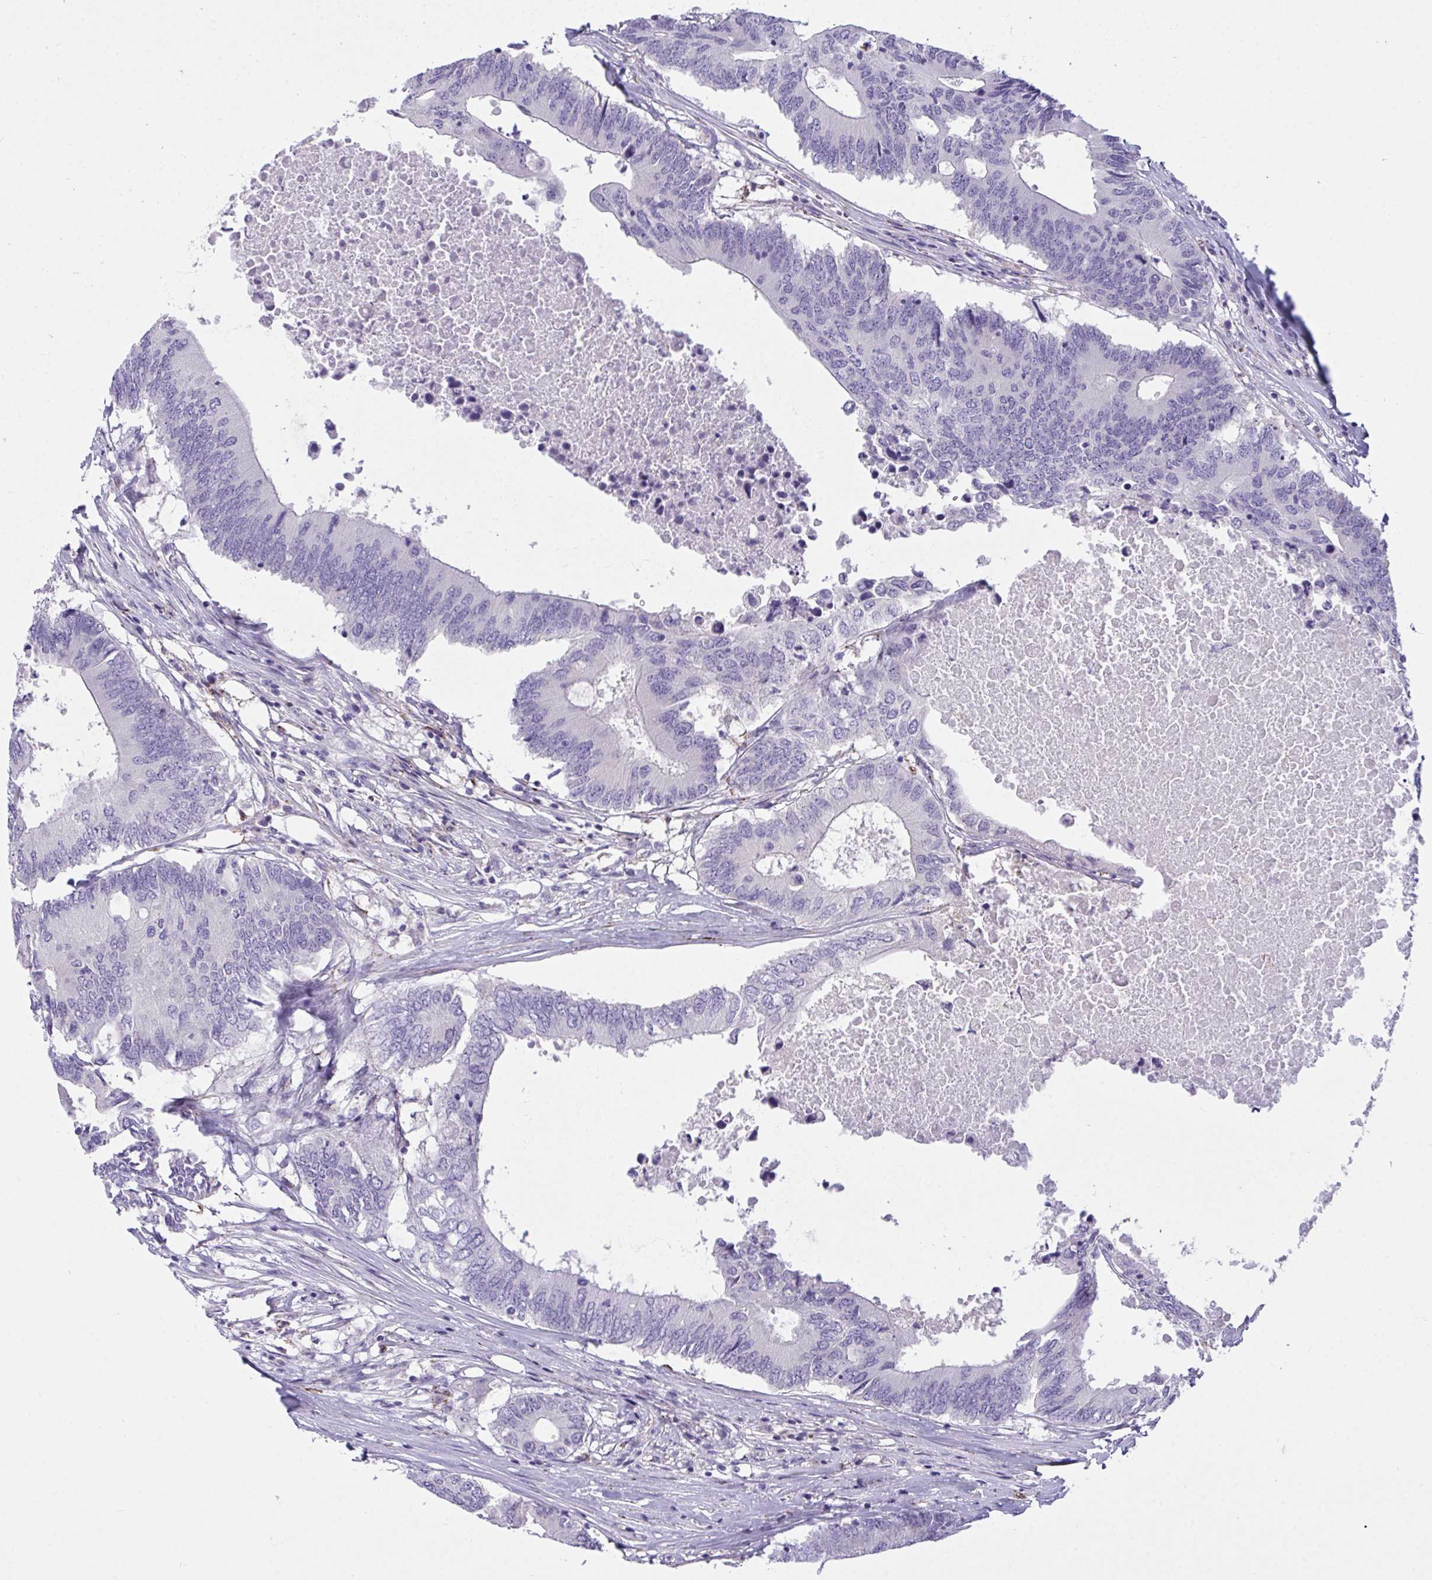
{"staining": {"intensity": "negative", "quantity": "none", "location": "none"}, "tissue": "colorectal cancer", "cell_type": "Tumor cells", "image_type": "cancer", "snomed": [{"axis": "morphology", "description": "Adenocarcinoma, NOS"}, {"axis": "topography", "description": "Colon"}], "caption": "Image shows no significant protein positivity in tumor cells of colorectal cancer.", "gene": "SEMA6B", "patient": {"sex": "male", "age": 71}}